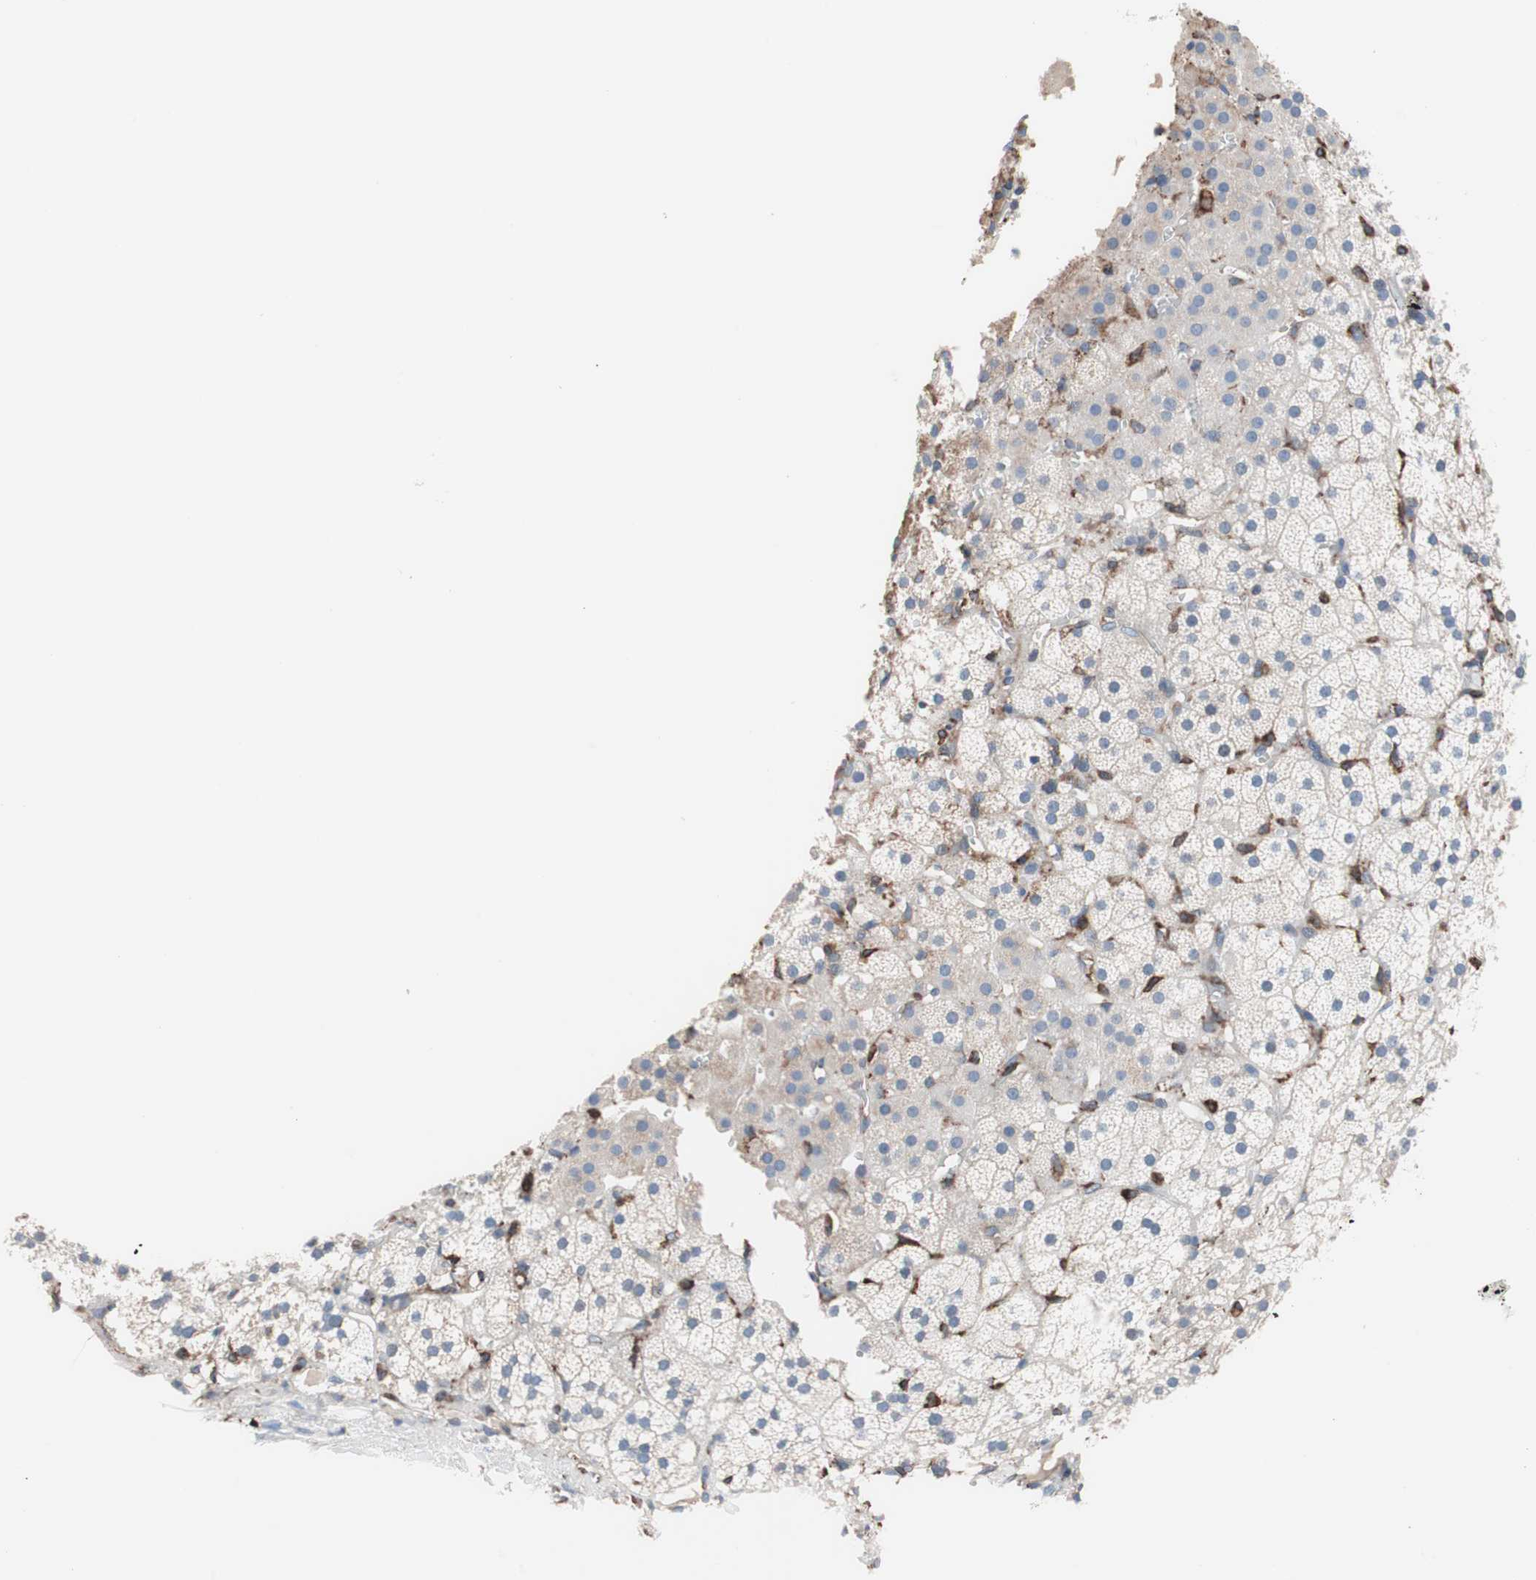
{"staining": {"intensity": "moderate", "quantity": "<25%", "location": "cytoplasmic/membranous"}, "tissue": "adrenal gland", "cell_type": "Glandular cells", "image_type": "normal", "snomed": [{"axis": "morphology", "description": "Normal tissue, NOS"}, {"axis": "topography", "description": "Adrenal gland"}], "caption": "About <25% of glandular cells in unremarkable human adrenal gland display moderate cytoplasmic/membranous protein staining as visualized by brown immunohistochemical staining.", "gene": "SLC27A4", "patient": {"sex": "male", "age": 35}}